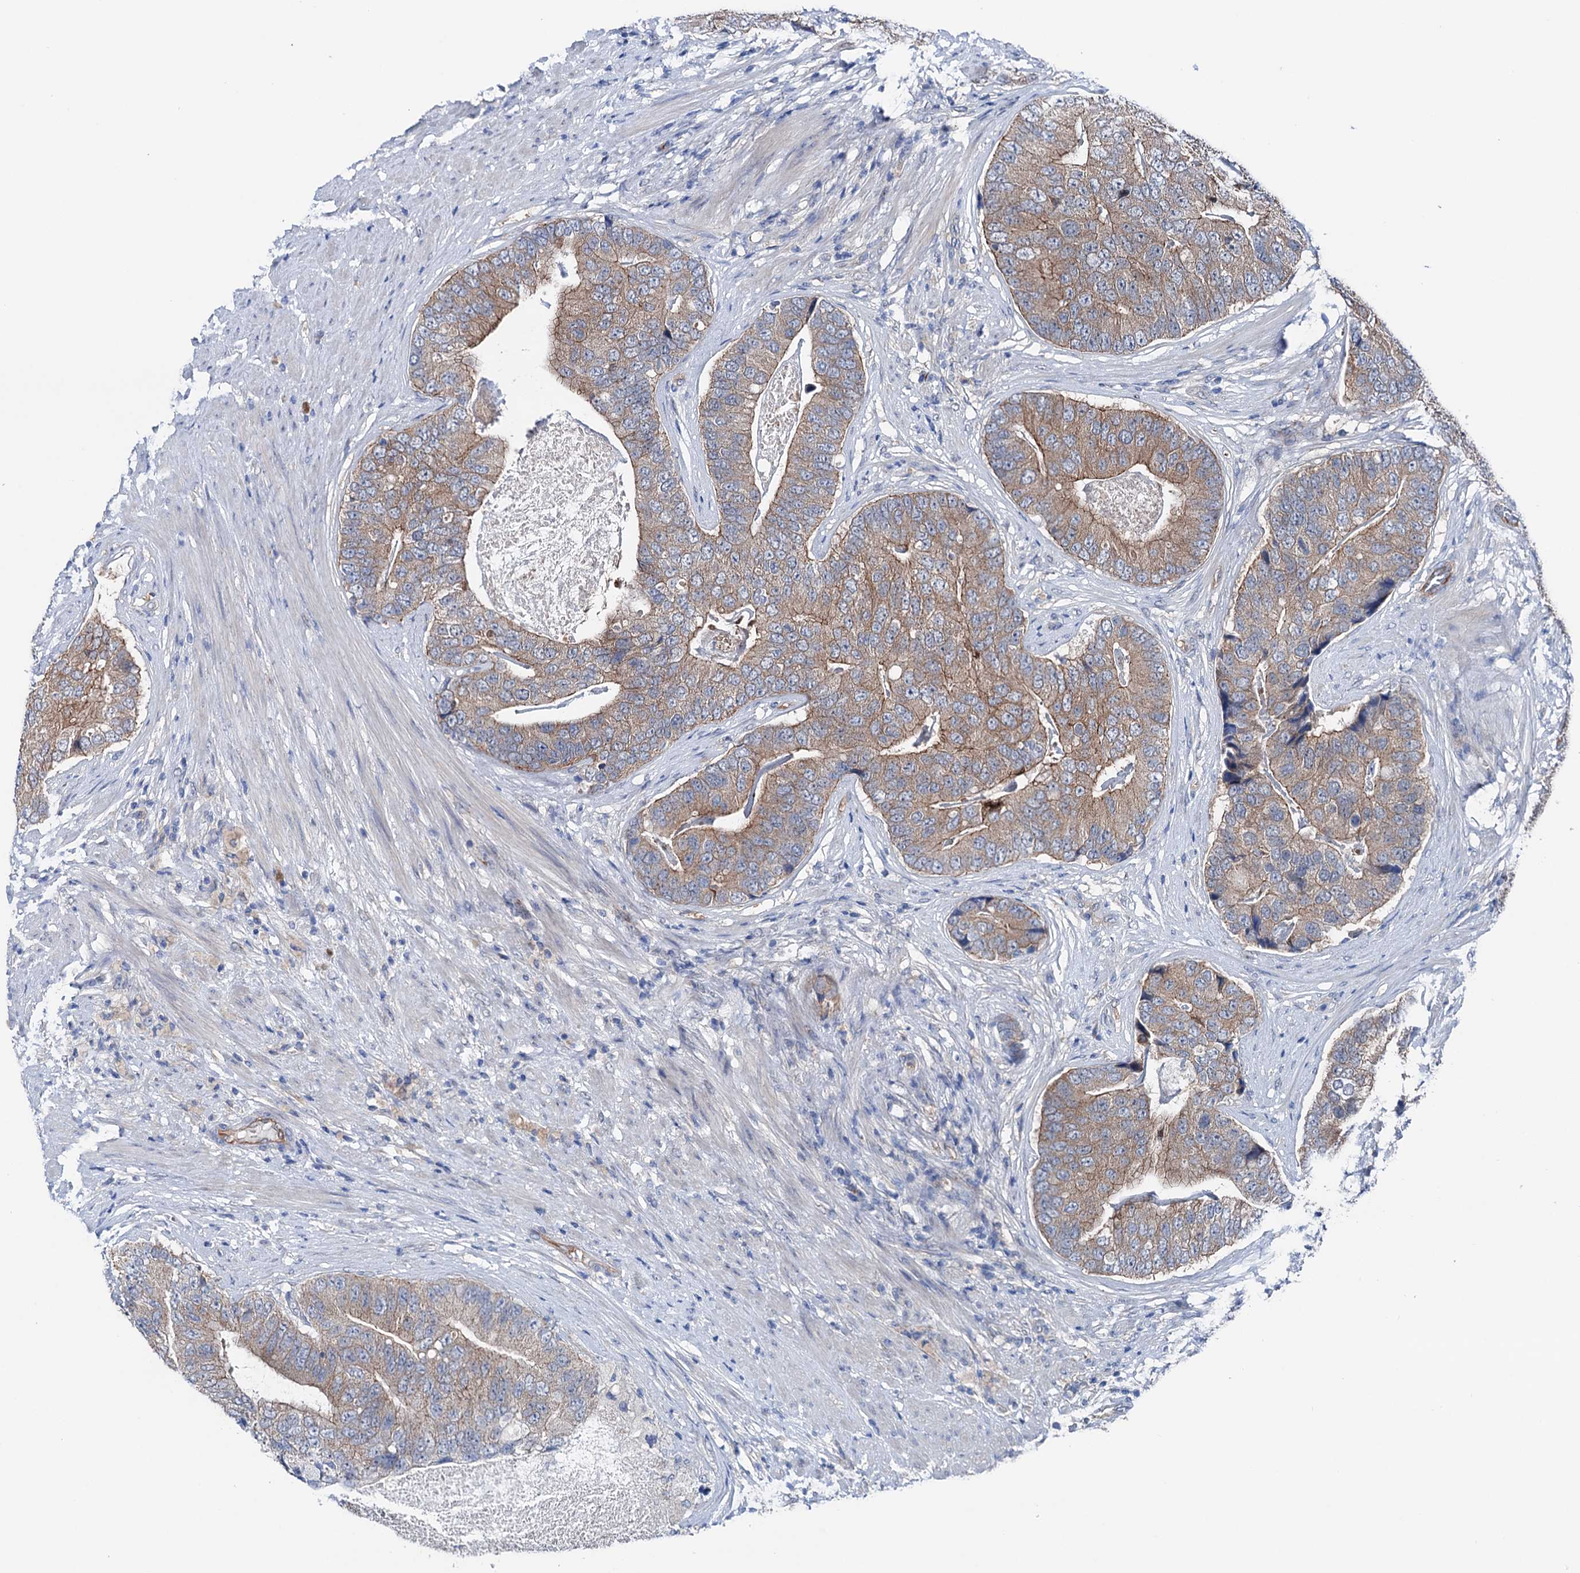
{"staining": {"intensity": "weak", "quantity": ">75%", "location": "cytoplasmic/membranous"}, "tissue": "prostate cancer", "cell_type": "Tumor cells", "image_type": "cancer", "snomed": [{"axis": "morphology", "description": "Adenocarcinoma, High grade"}, {"axis": "topography", "description": "Prostate"}], "caption": "Immunohistochemical staining of prostate cancer (adenocarcinoma (high-grade)) reveals low levels of weak cytoplasmic/membranous staining in about >75% of tumor cells.", "gene": "SHROOM1", "patient": {"sex": "male", "age": 70}}